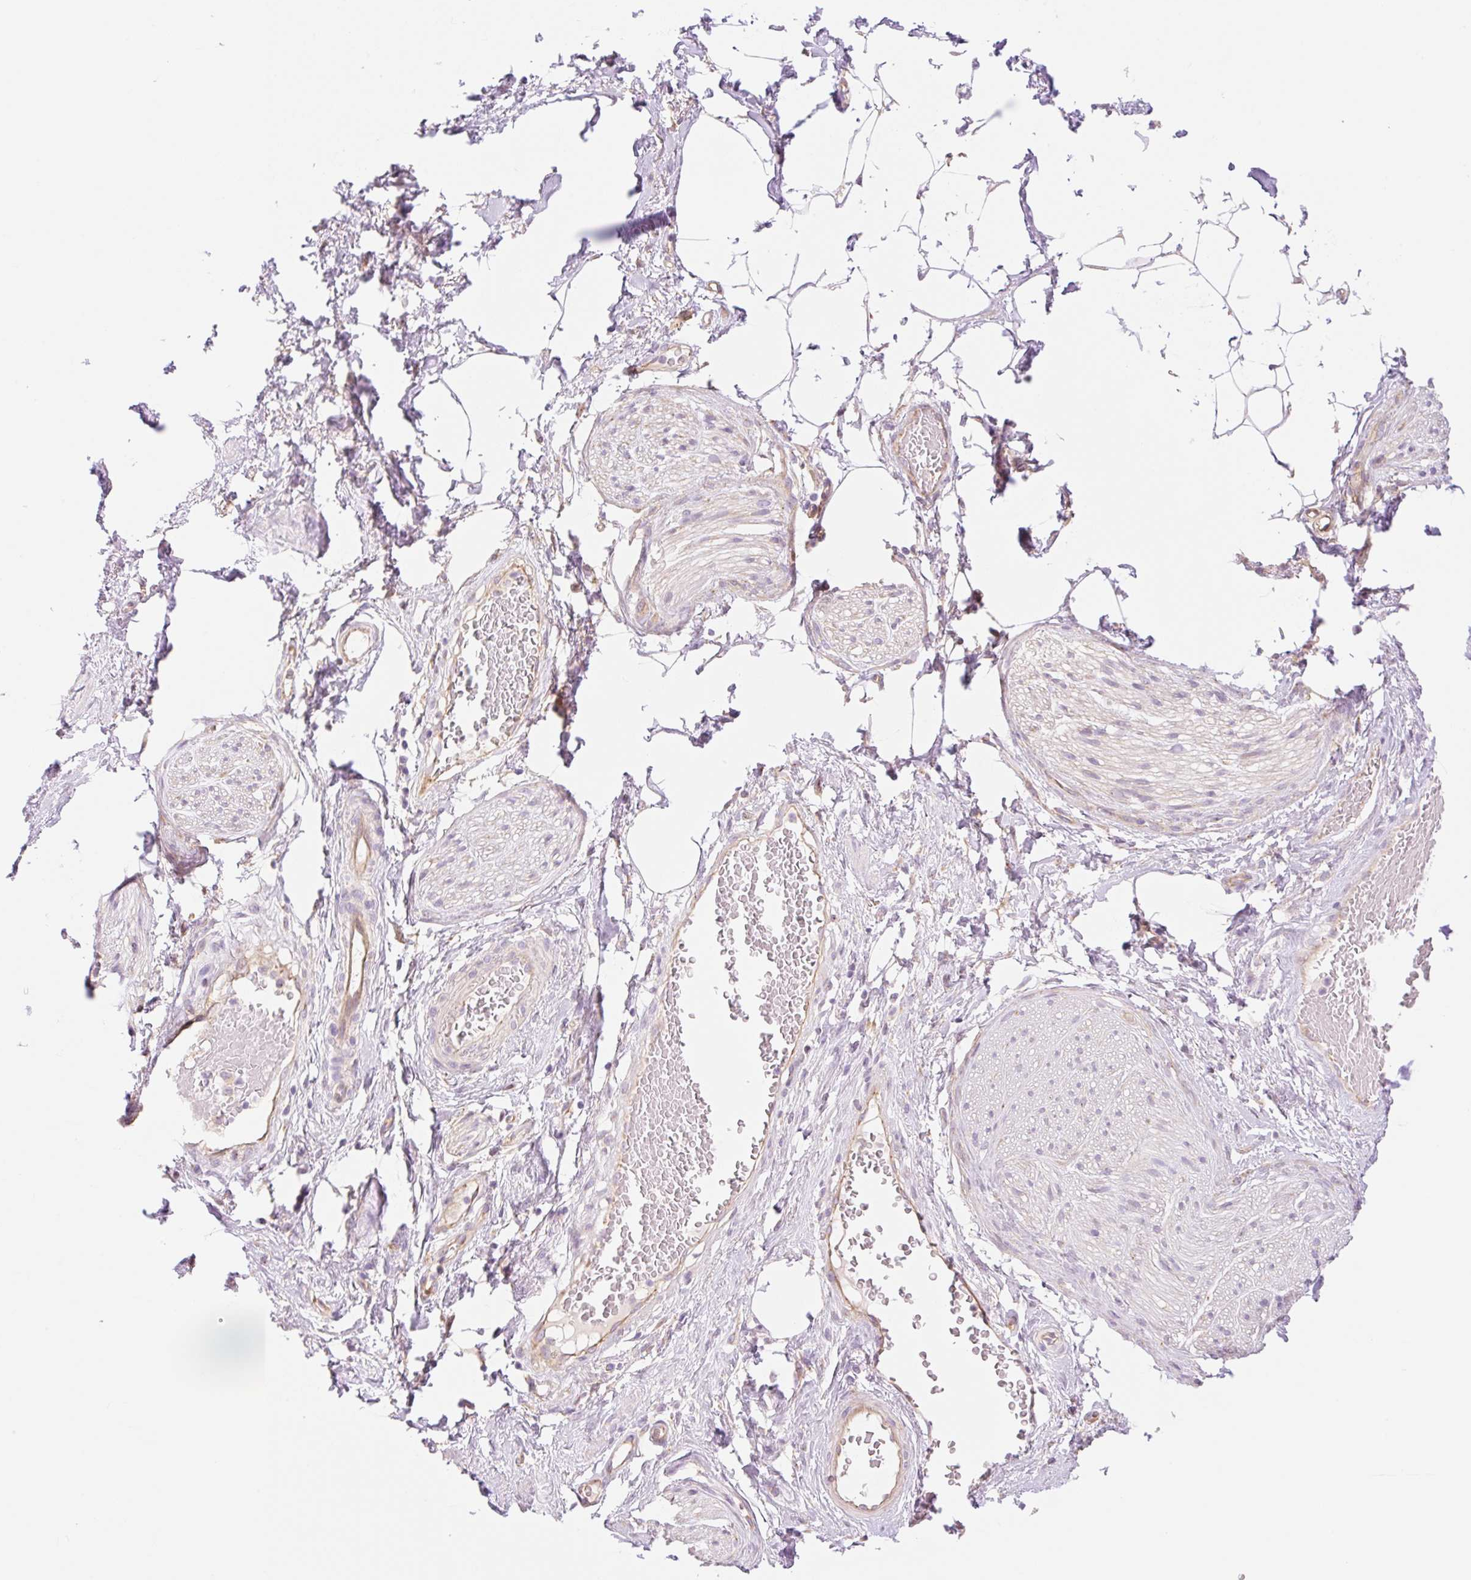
{"staining": {"intensity": "negative", "quantity": "none", "location": "none"}, "tissue": "adipose tissue", "cell_type": "Adipocytes", "image_type": "normal", "snomed": [{"axis": "morphology", "description": "Normal tissue, NOS"}, {"axis": "topography", "description": "Vagina"}, {"axis": "topography", "description": "Peripheral nerve tissue"}], "caption": "Adipocytes are negative for protein expression in unremarkable human adipose tissue.", "gene": "NLRP5", "patient": {"sex": "female", "age": 71}}